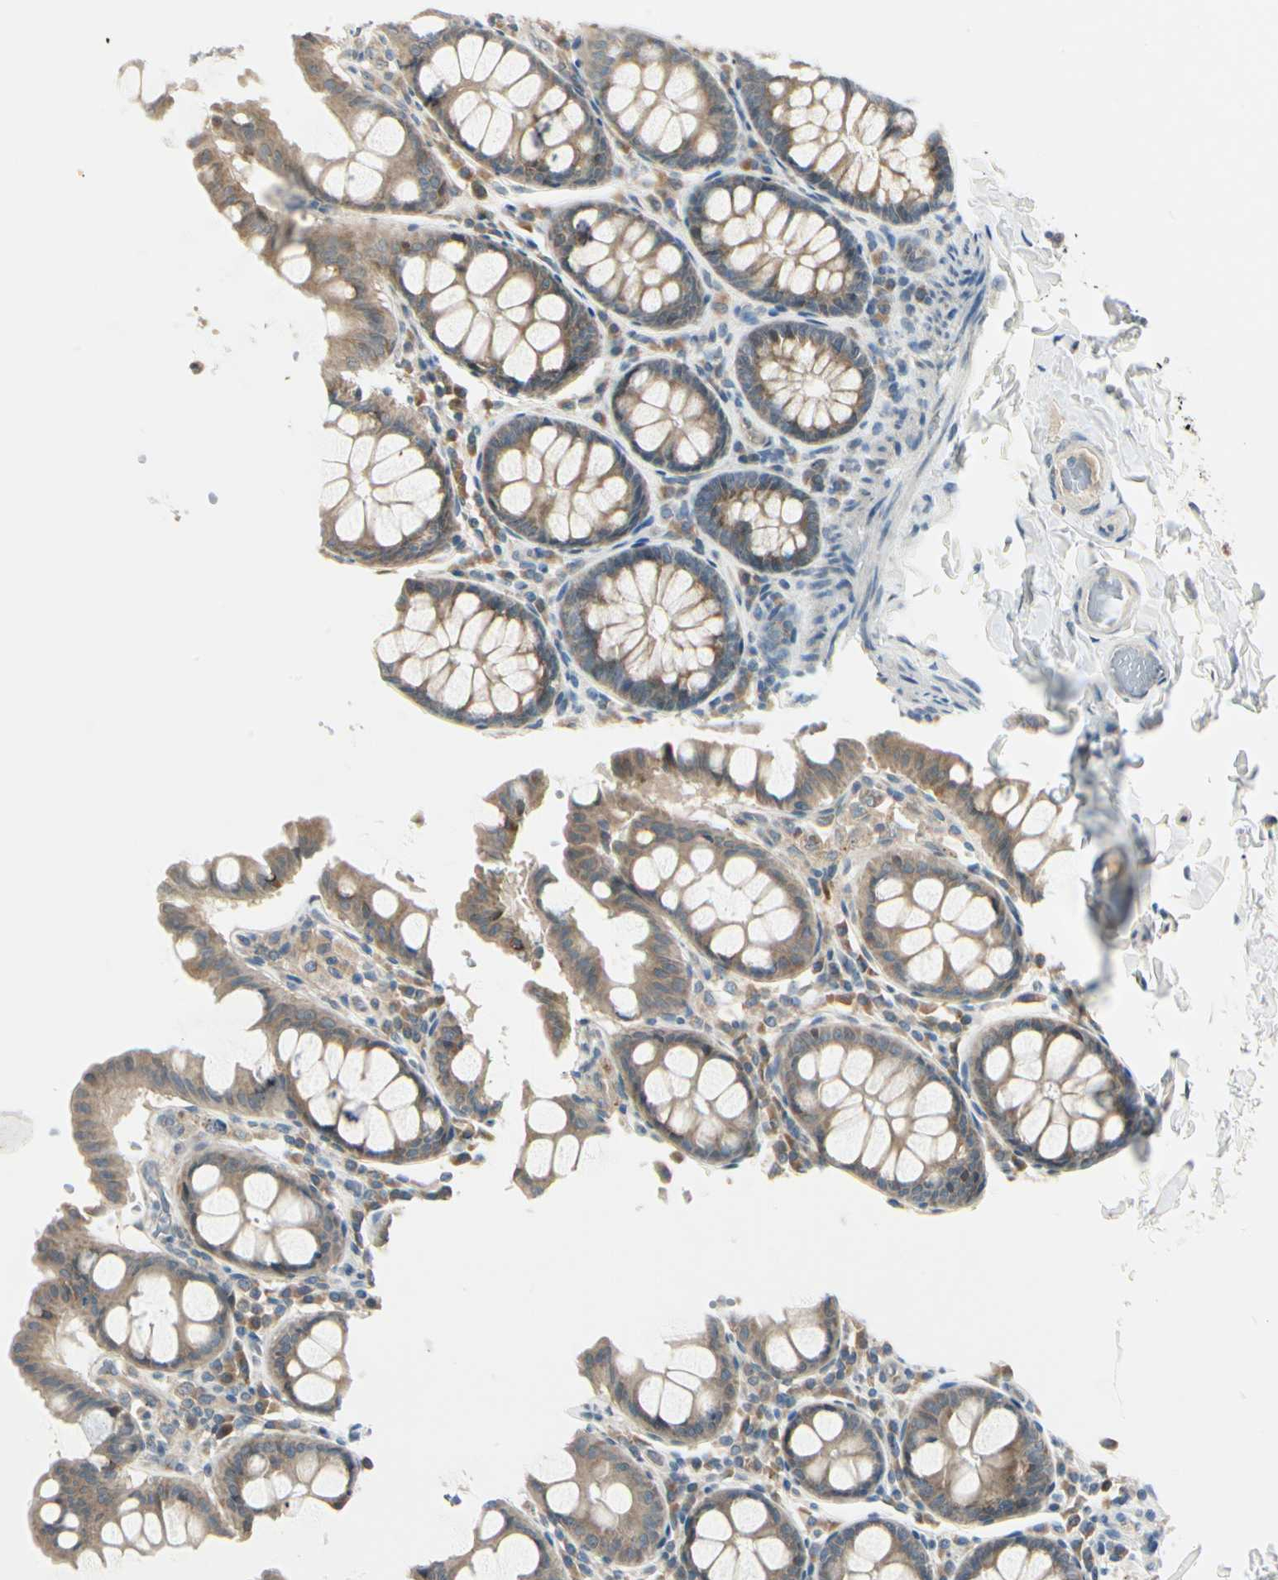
{"staining": {"intensity": "moderate", "quantity": ">75%", "location": "cytoplasmic/membranous"}, "tissue": "colon", "cell_type": "Glandular cells", "image_type": "normal", "snomed": [{"axis": "morphology", "description": "Normal tissue, NOS"}, {"axis": "topography", "description": "Colon"}], "caption": "IHC (DAB (3,3'-diaminobenzidine)) staining of benign colon displays moderate cytoplasmic/membranous protein positivity in about >75% of glandular cells. Using DAB (brown) and hematoxylin (blue) stains, captured at high magnification using brightfield microscopy.", "gene": "BNIP1", "patient": {"sex": "female", "age": 61}}